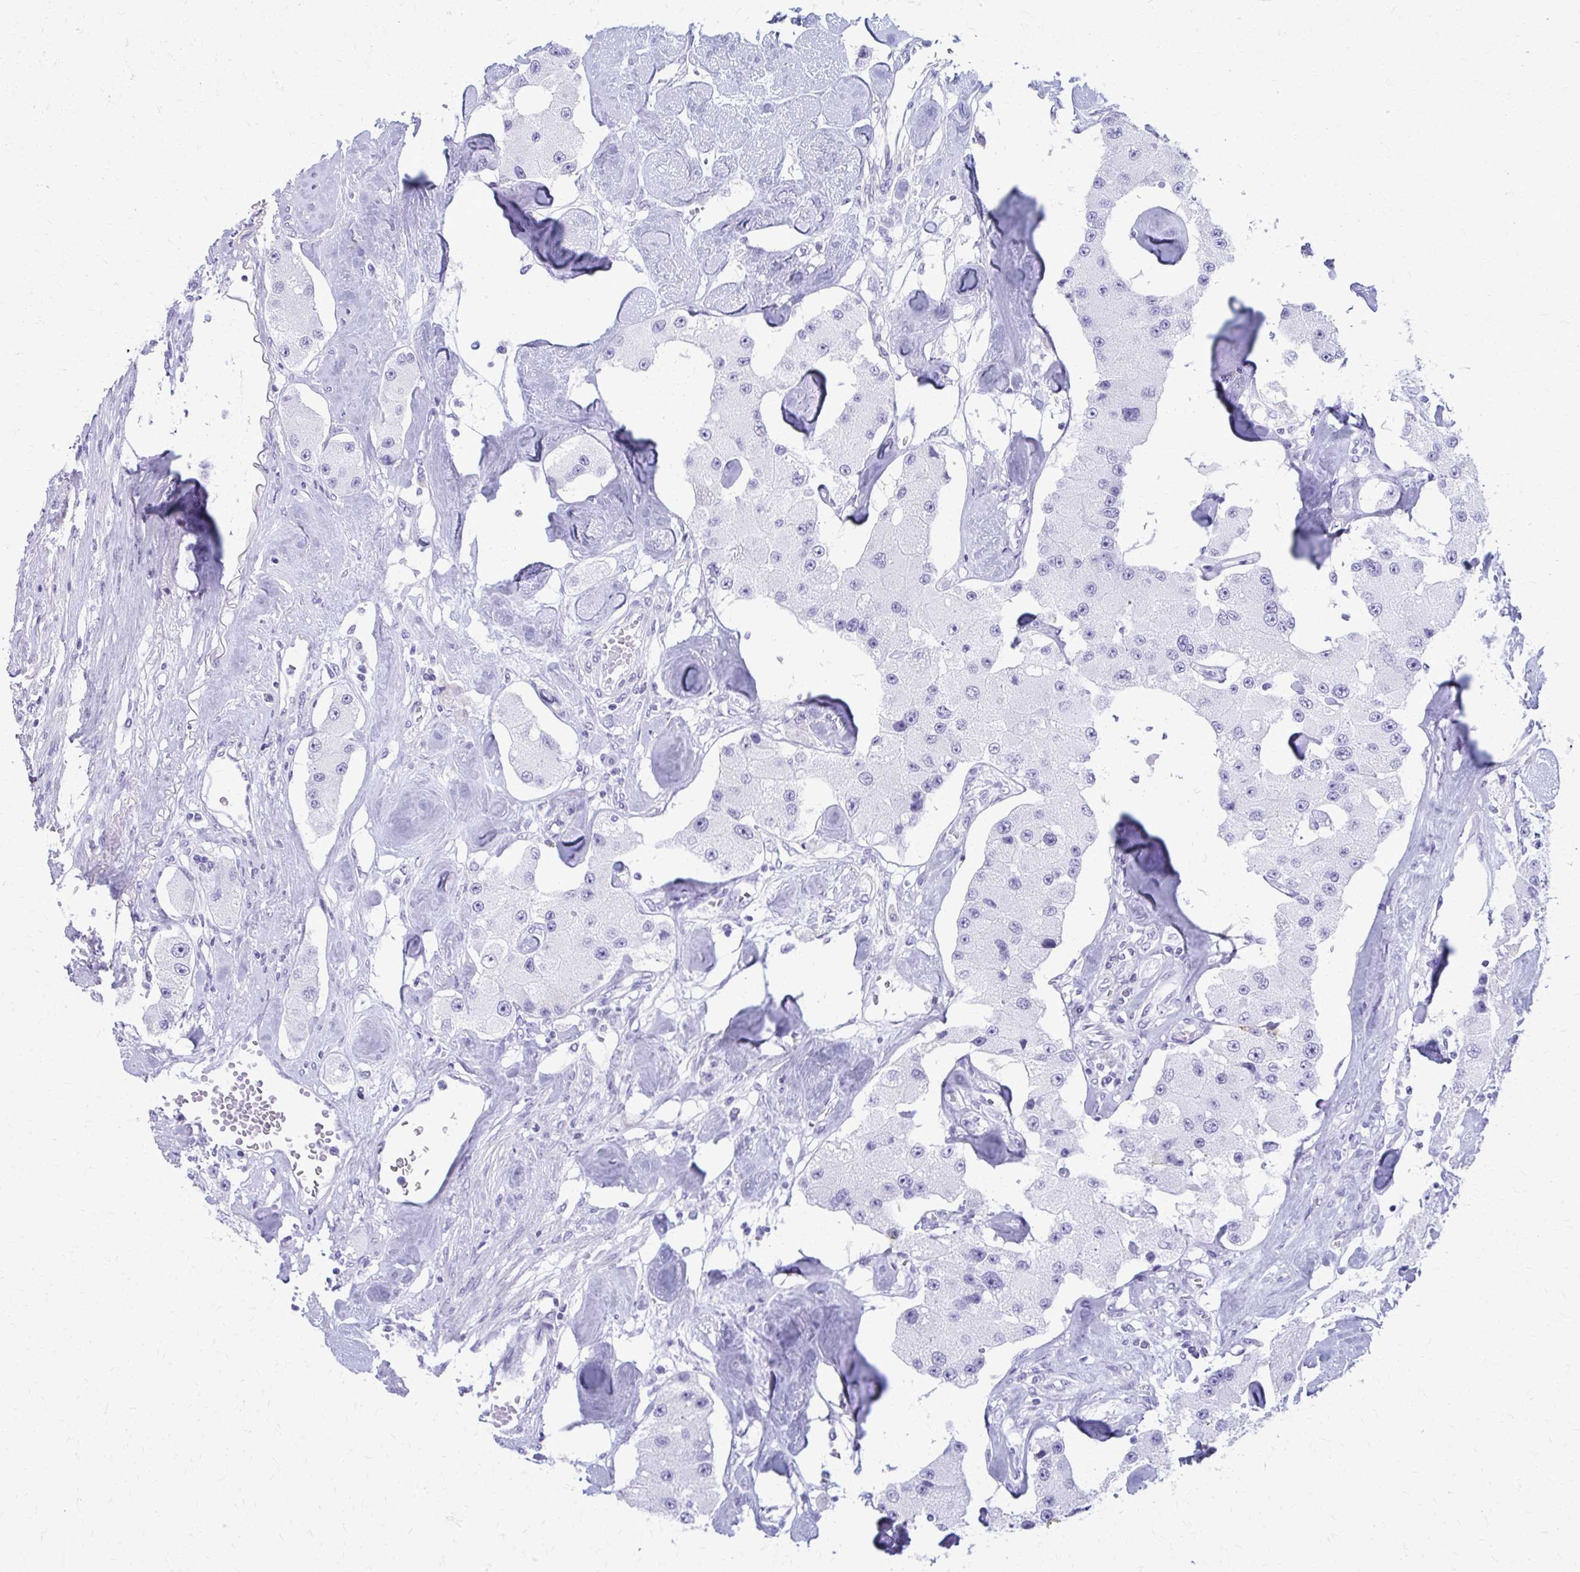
{"staining": {"intensity": "negative", "quantity": "none", "location": "none"}, "tissue": "carcinoid", "cell_type": "Tumor cells", "image_type": "cancer", "snomed": [{"axis": "morphology", "description": "Carcinoid, malignant, NOS"}, {"axis": "topography", "description": "Pancreas"}], "caption": "There is no significant staining in tumor cells of malignant carcinoid.", "gene": "MPLKIP", "patient": {"sex": "male", "age": 41}}